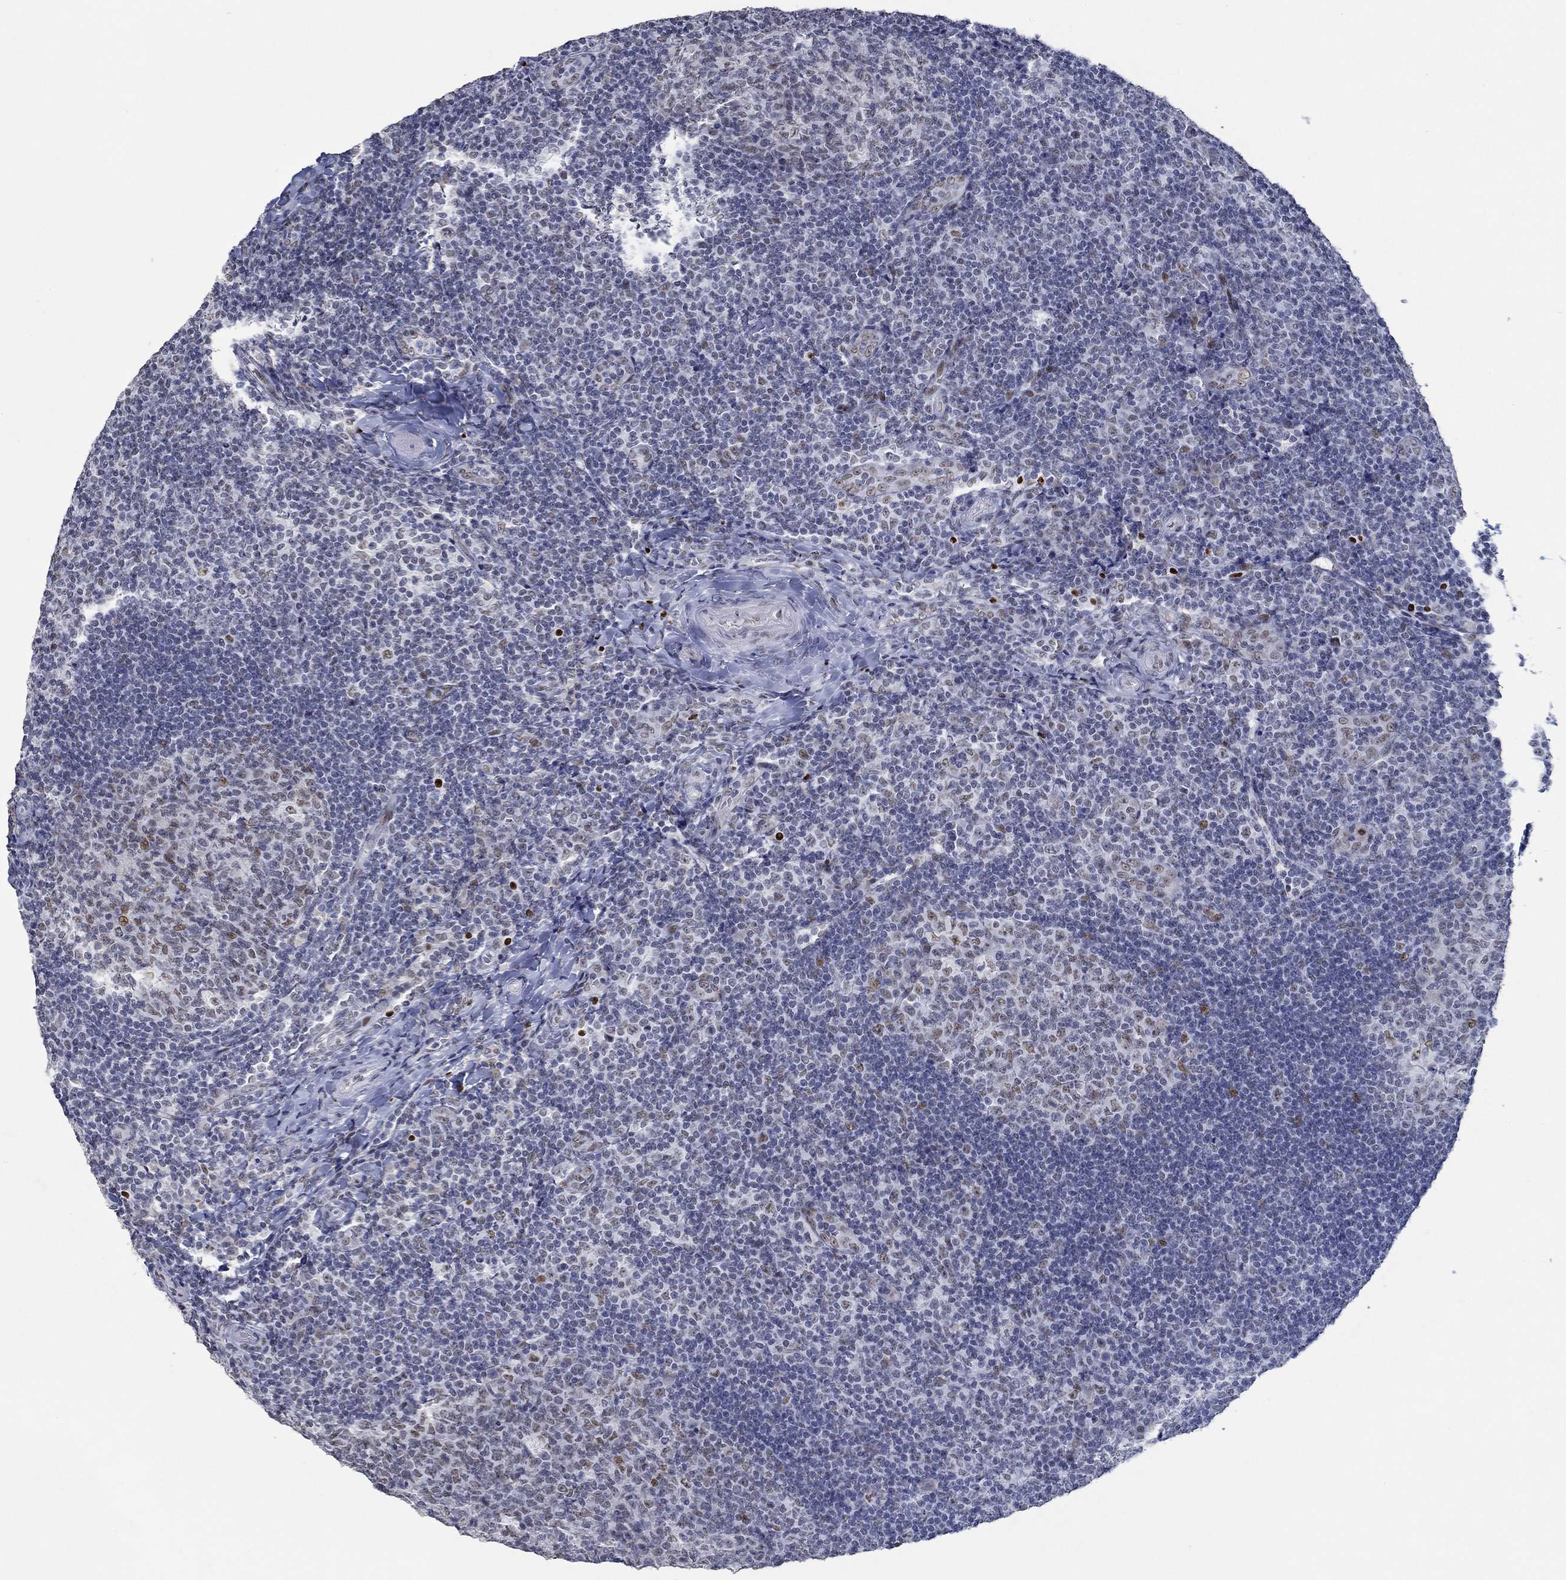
{"staining": {"intensity": "moderate", "quantity": "<25%", "location": "nuclear"}, "tissue": "tonsil", "cell_type": "Germinal center cells", "image_type": "normal", "snomed": [{"axis": "morphology", "description": "Normal tissue, NOS"}, {"axis": "topography", "description": "Tonsil"}], "caption": "Germinal center cells show low levels of moderate nuclear expression in approximately <25% of cells in benign human tonsil.", "gene": "GATA2", "patient": {"sex": "male", "age": 17}}